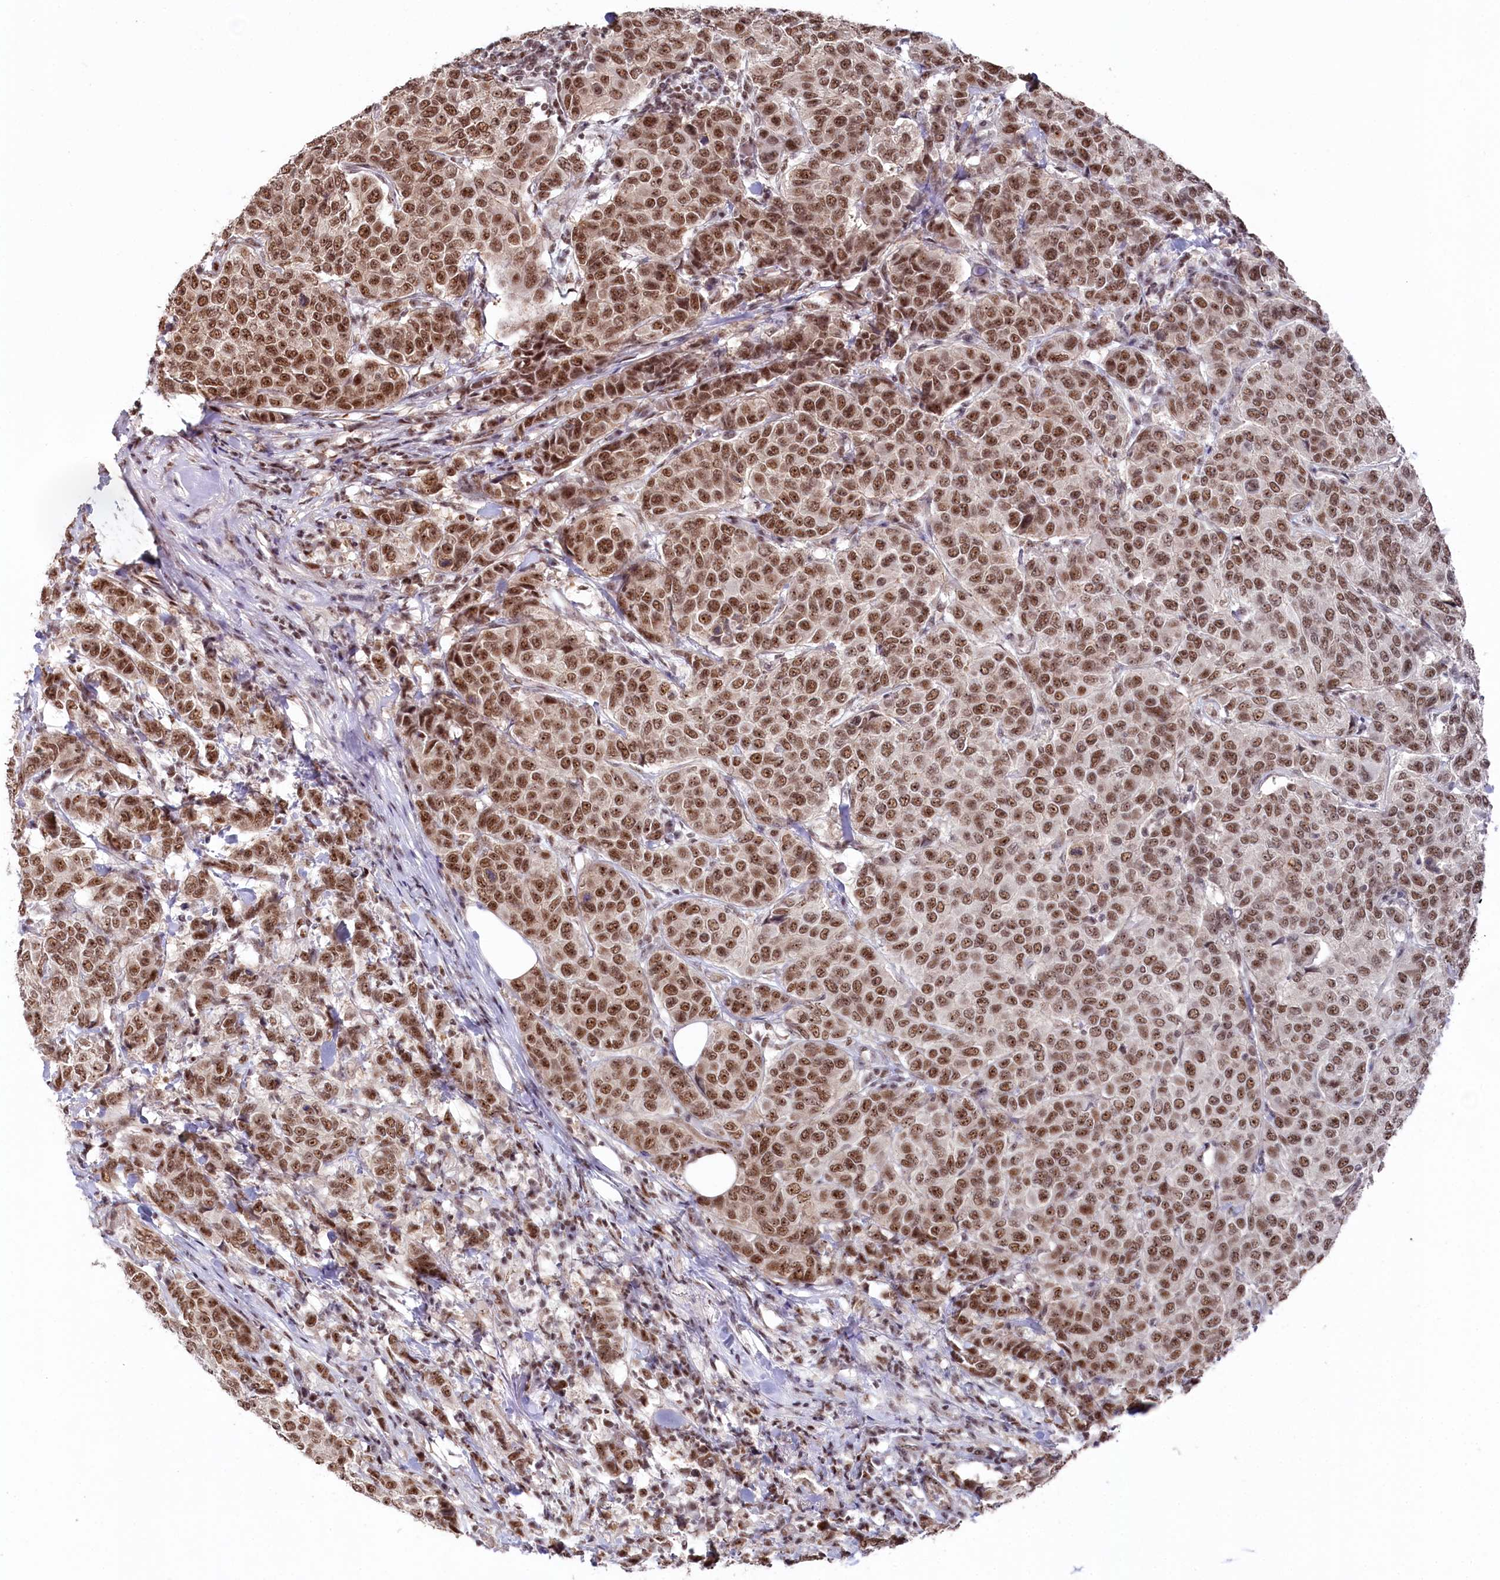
{"staining": {"intensity": "moderate", "quantity": ">75%", "location": "nuclear"}, "tissue": "breast cancer", "cell_type": "Tumor cells", "image_type": "cancer", "snomed": [{"axis": "morphology", "description": "Duct carcinoma"}, {"axis": "topography", "description": "Breast"}], "caption": "Immunohistochemistry (DAB) staining of breast cancer demonstrates moderate nuclear protein expression in approximately >75% of tumor cells.", "gene": "POLR2H", "patient": {"sex": "female", "age": 55}}